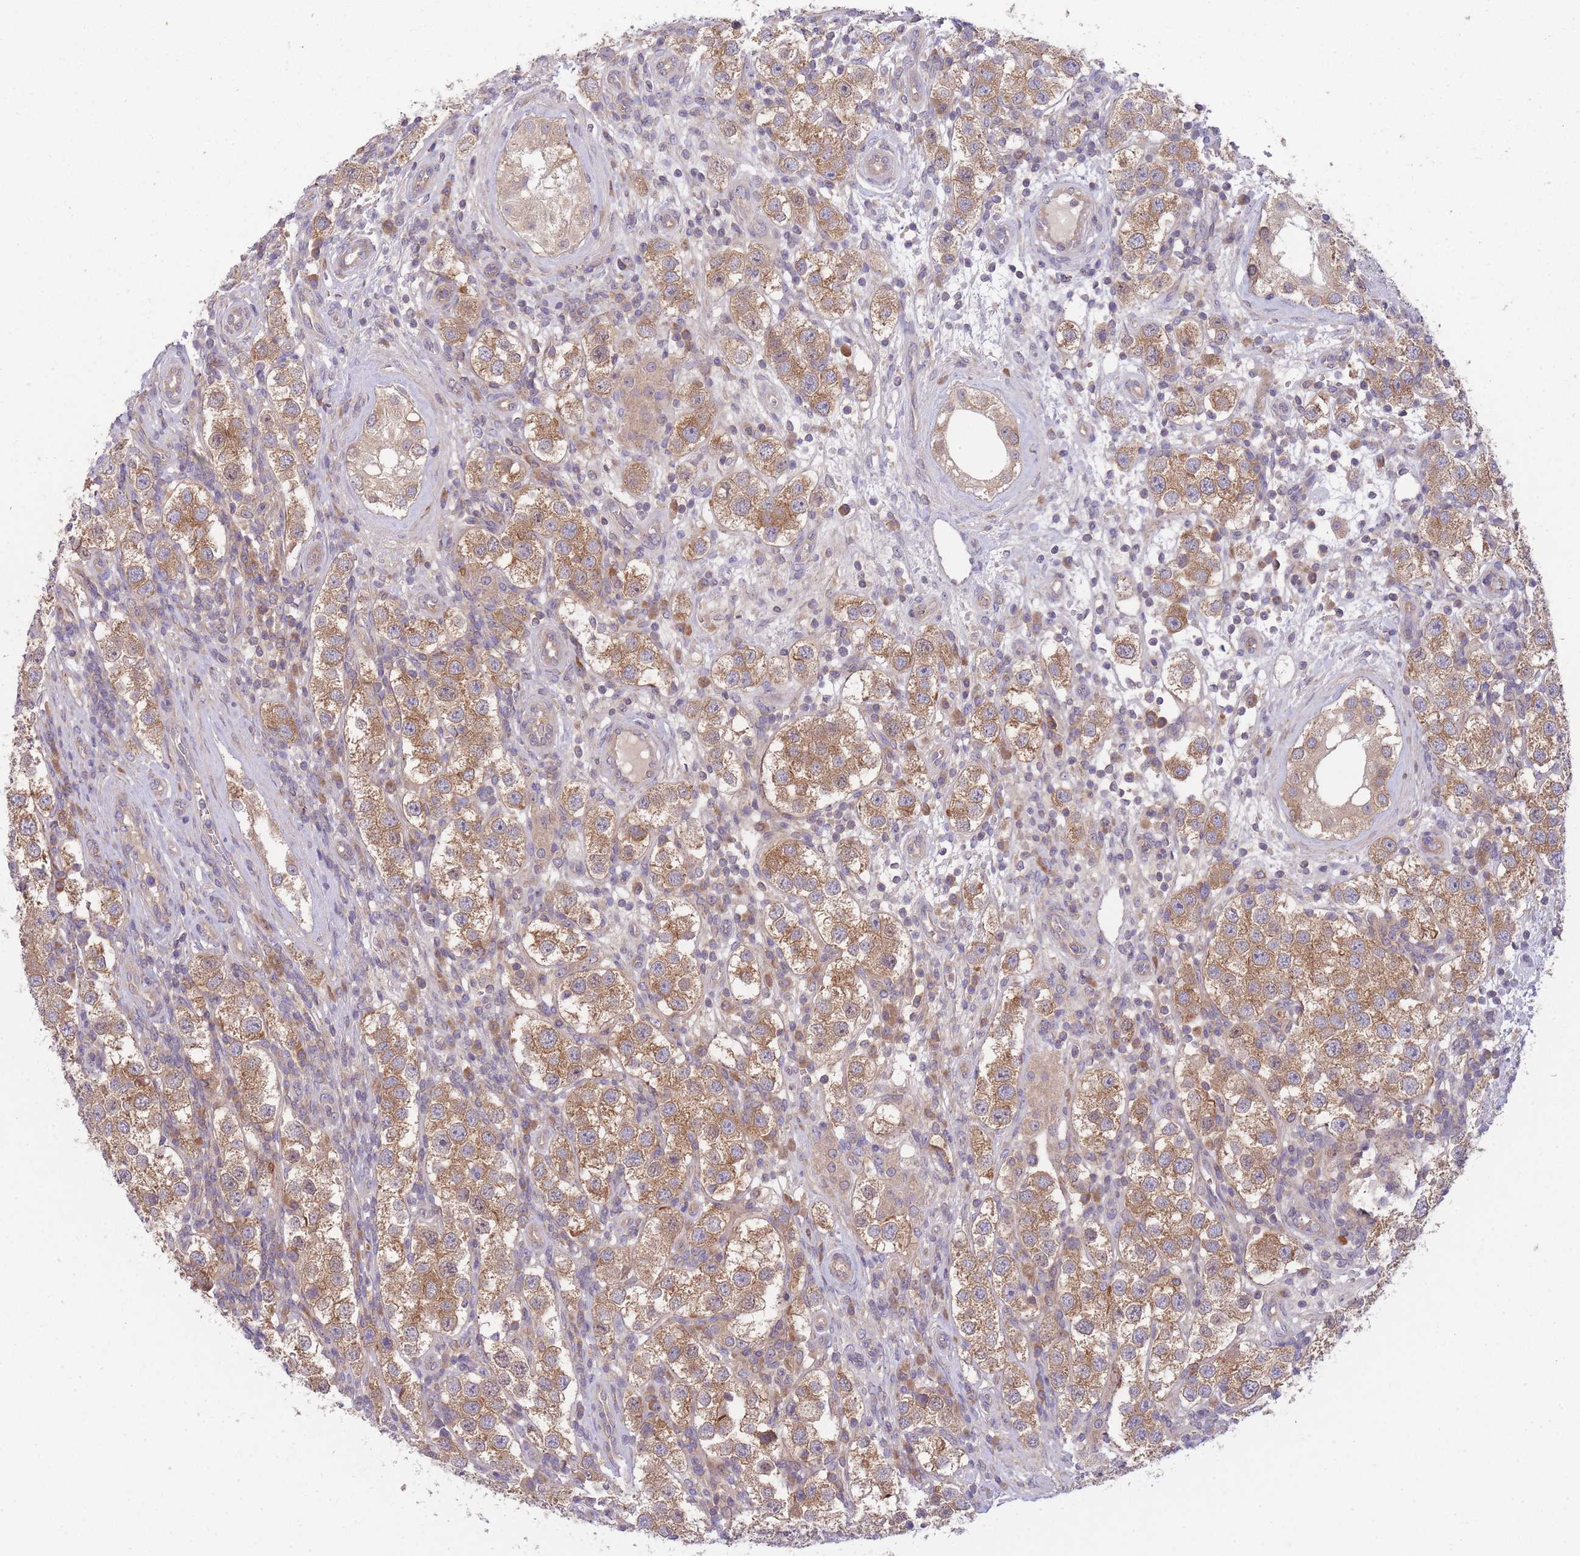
{"staining": {"intensity": "moderate", "quantity": ">75%", "location": "cytoplasmic/membranous"}, "tissue": "testis cancer", "cell_type": "Tumor cells", "image_type": "cancer", "snomed": [{"axis": "morphology", "description": "Seminoma, NOS"}, {"axis": "topography", "description": "Testis"}], "caption": "Immunohistochemical staining of human testis seminoma demonstrates medium levels of moderate cytoplasmic/membranous expression in approximately >75% of tumor cells. The staining is performed using DAB (3,3'-diaminobenzidine) brown chromogen to label protein expression. The nuclei are counter-stained blue using hematoxylin.", "gene": "PFDN6", "patient": {"sex": "male", "age": 37}}